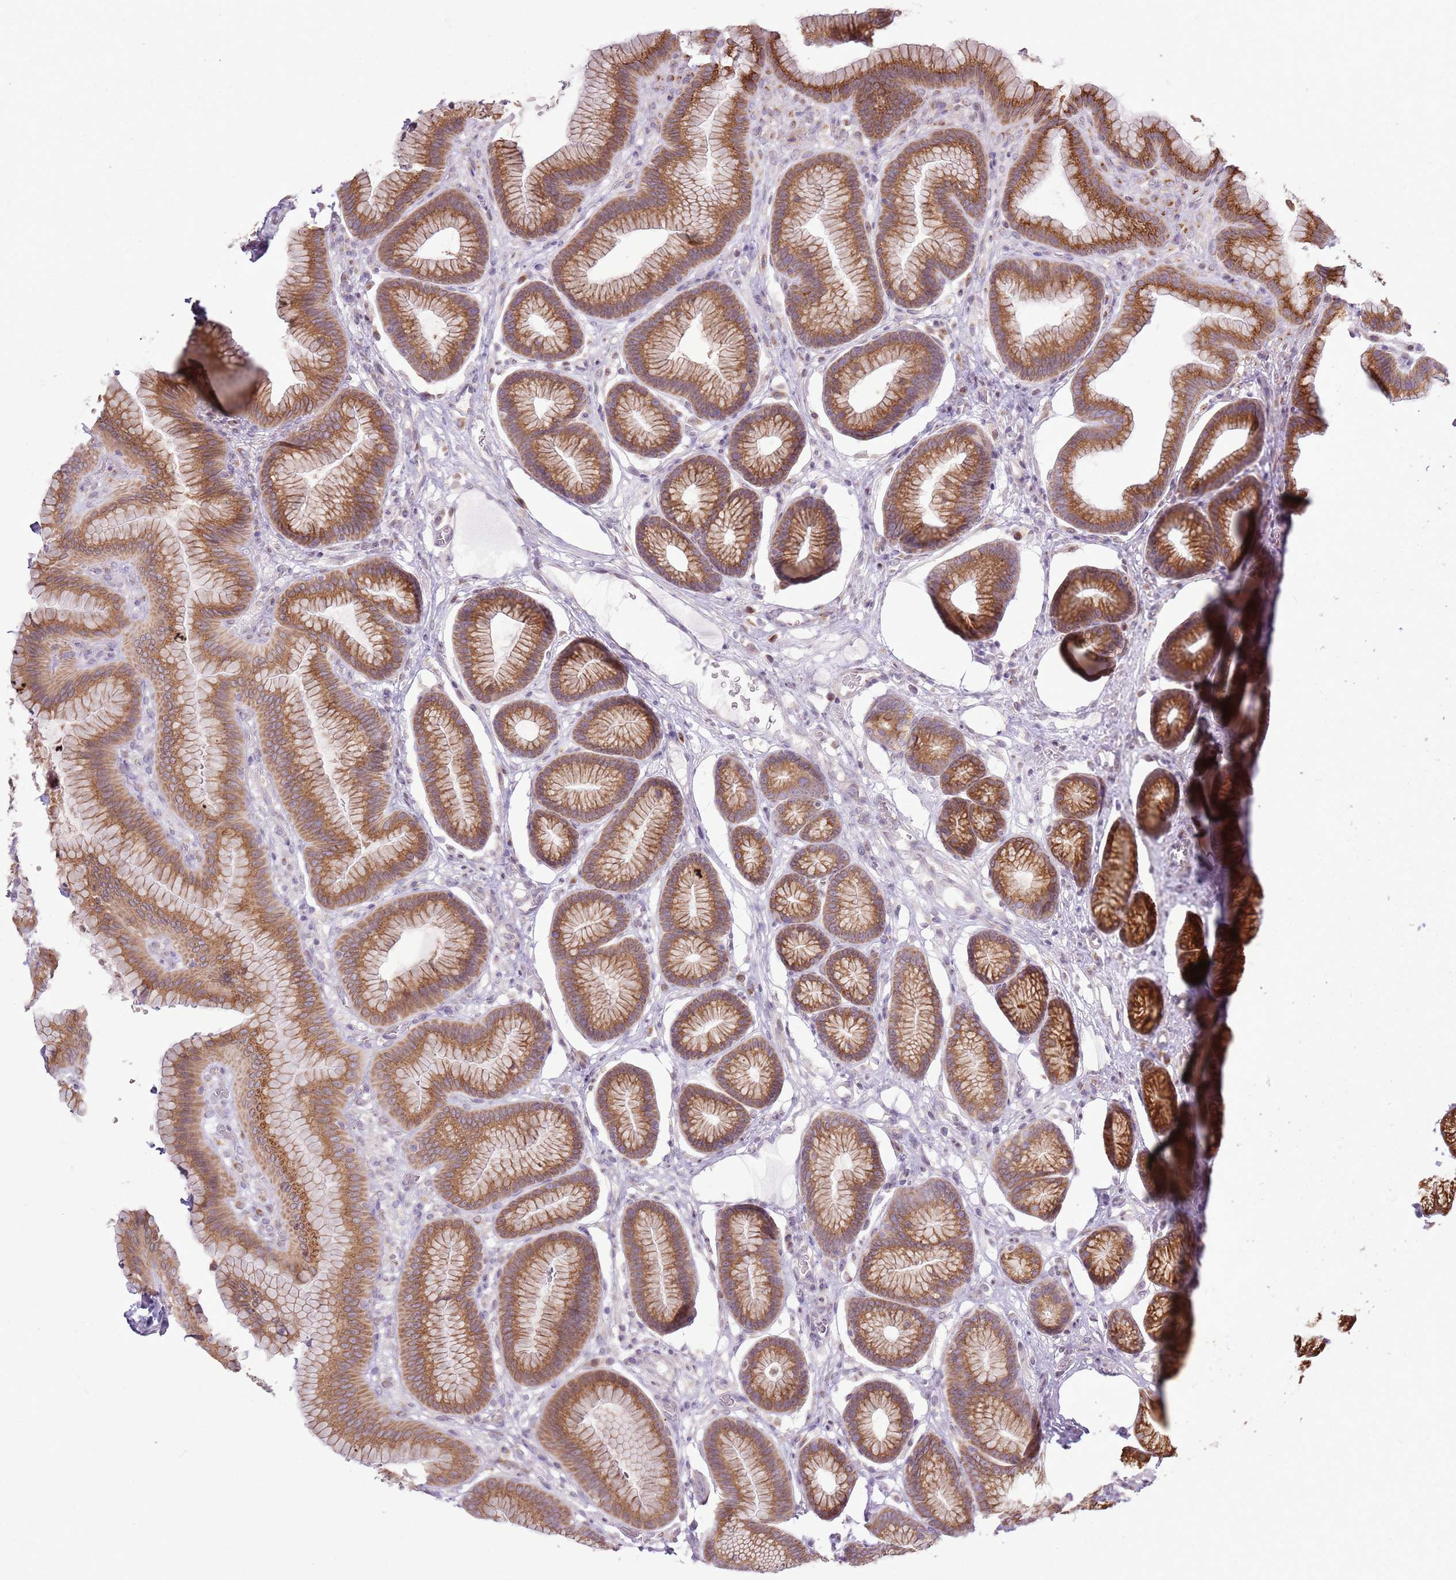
{"staining": {"intensity": "strong", "quantity": ">75%", "location": "cytoplasmic/membranous"}, "tissue": "stomach", "cell_type": "Glandular cells", "image_type": "normal", "snomed": [{"axis": "morphology", "description": "Normal tissue, NOS"}, {"axis": "topography", "description": "Stomach"}], "caption": "DAB (3,3'-diaminobenzidine) immunohistochemical staining of unremarkable human stomach shows strong cytoplasmic/membranous protein expression in approximately >75% of glandular cells. Immunohistochemistry (ihc) stains the protein in brown and the nuclei are stained blue.", "gene": "TMED10", "patient": {"sex": "male", "age": 42}}